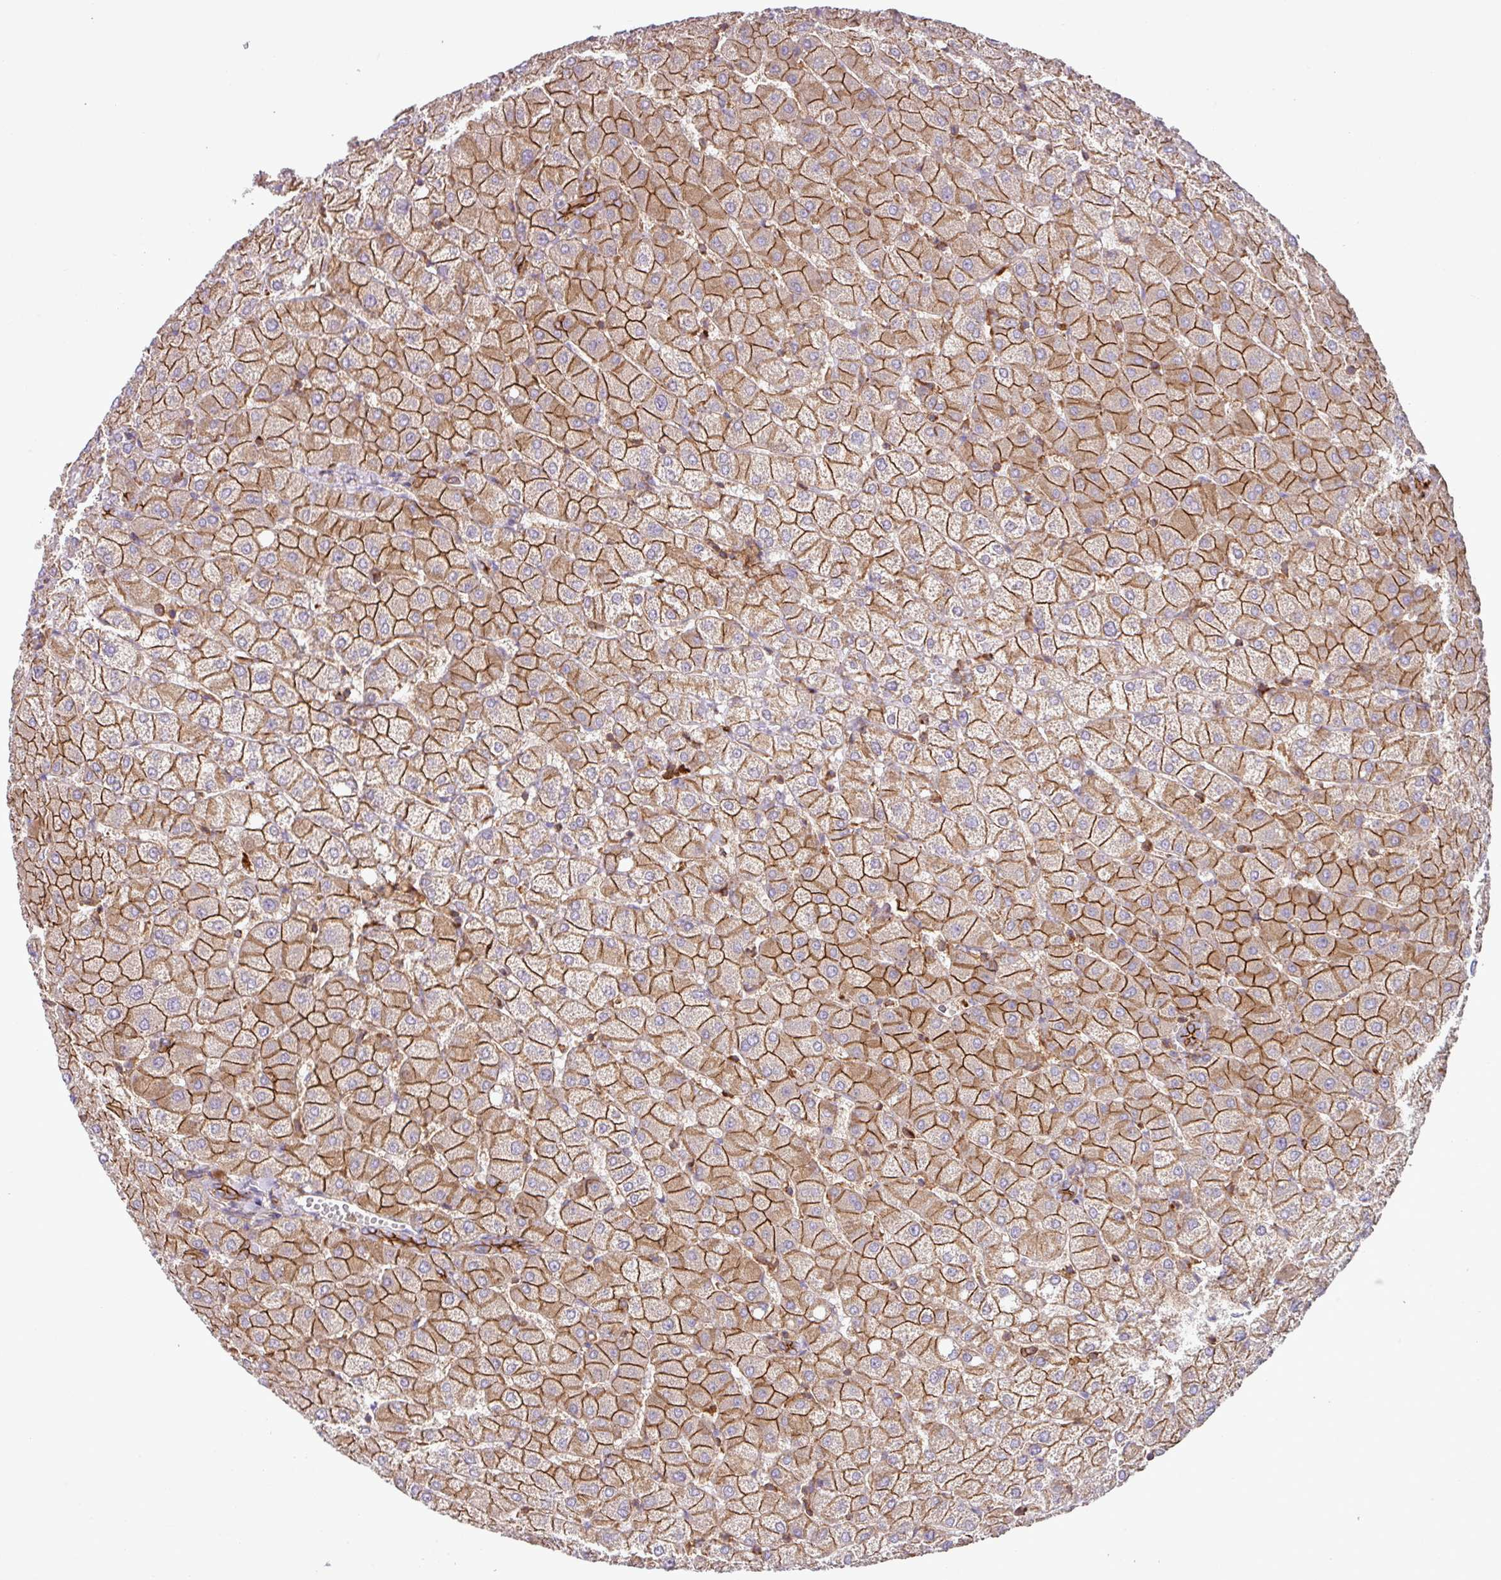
{"staining": {"intensity": "moderate", "quantity": ">75%", "location": "cytoplasmic/membranous"}, "tissue": "liver", "cell_type": "Hepatocytes", "image_type": "normal", "snomed": [{"axis": "morphology", "description": "Normal tissue, NOS"}, {"axis": "topography", "description": "Liver"}], "caption": "Immunohistochemistry of unremarkable human liver demonstrates medium levels of moderate cytoplasmic/membranous expression in approximately >75% of hepatocytes.", "gene": "RIC1", "patient": {"sex": "female", "age": 54}}